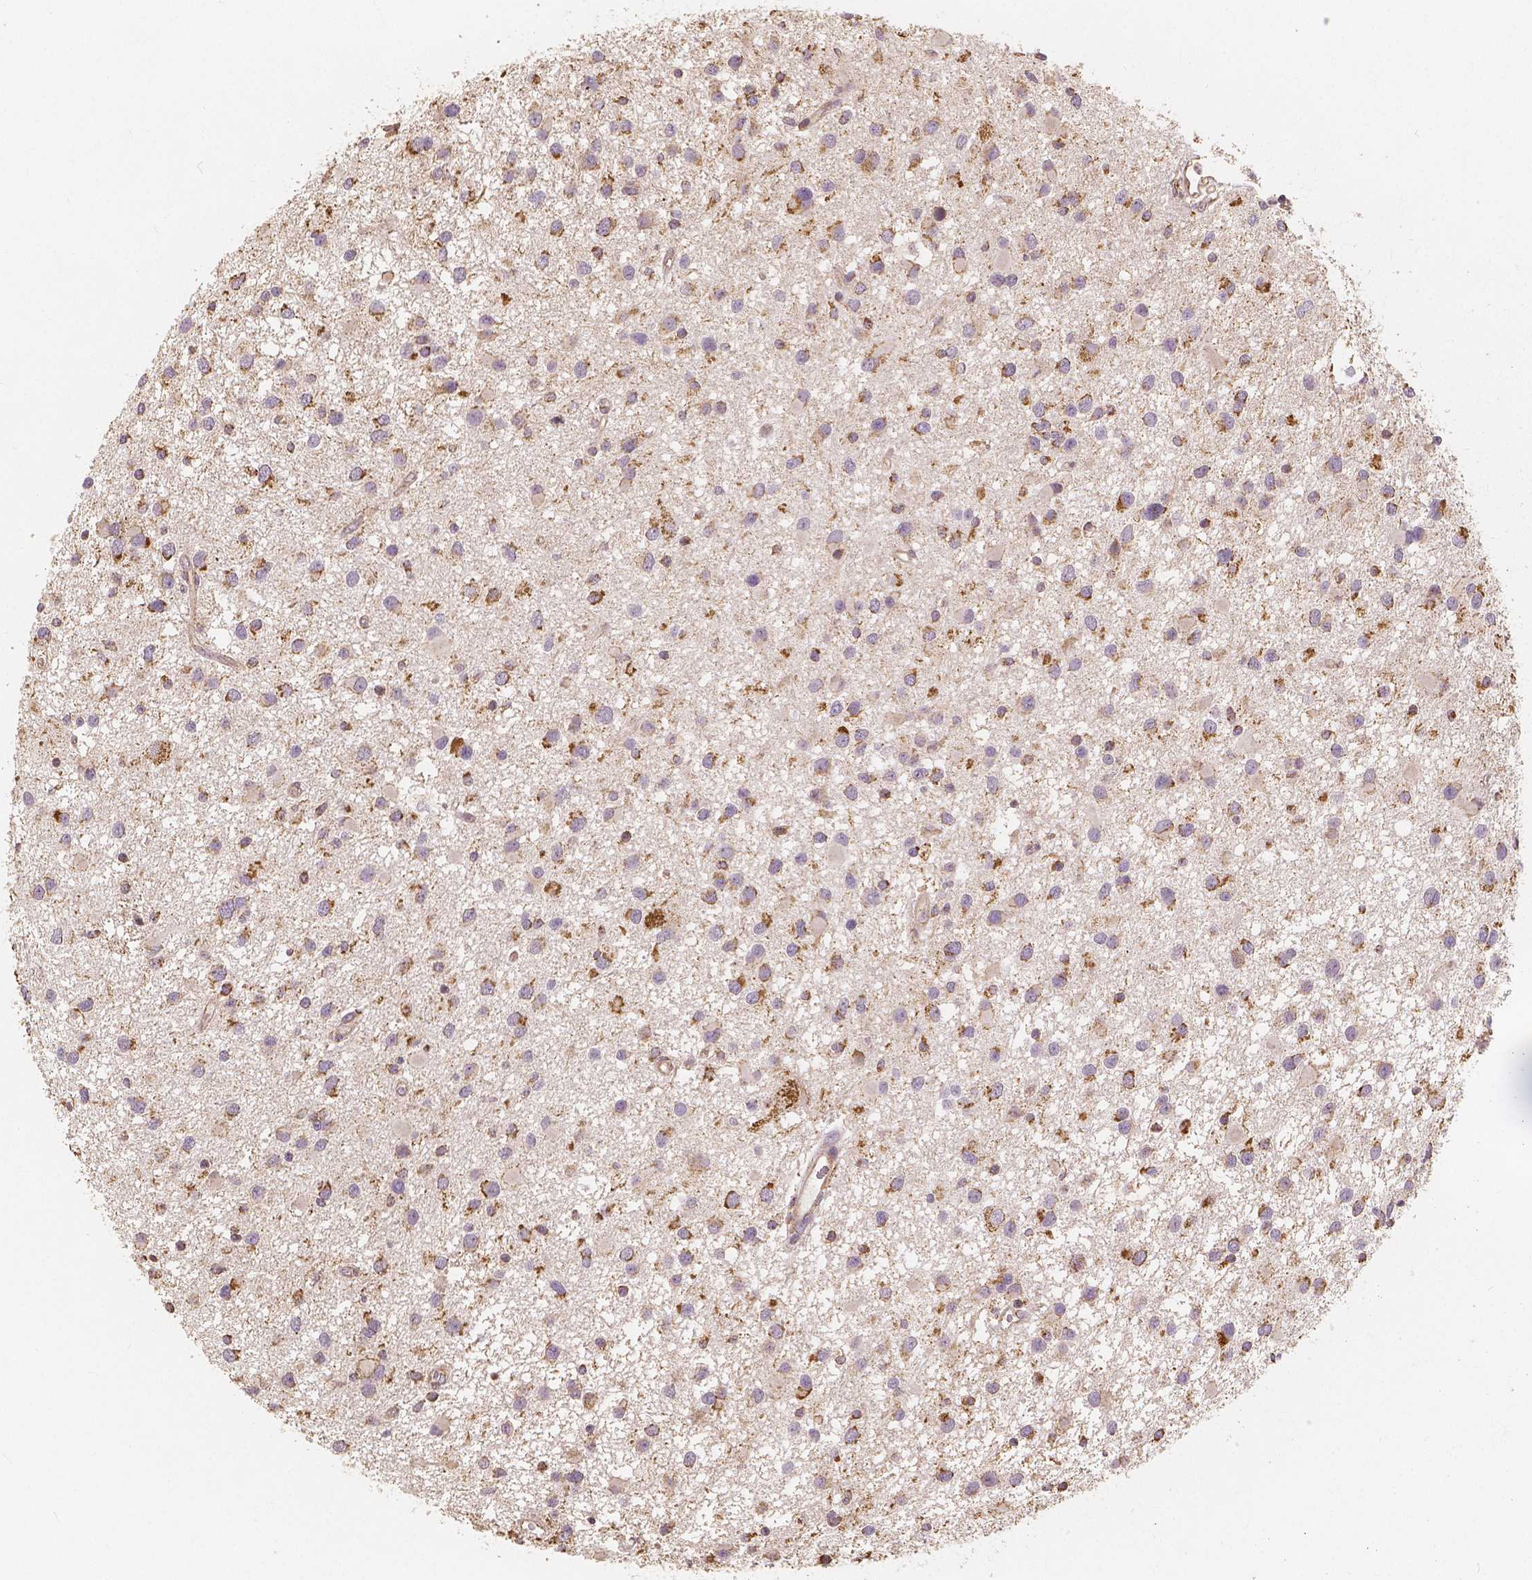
{"staining": {"intensity": "moderate", "quantity": "25%-75%", "location": "cytoplasmic/membranous"}, "tissue": "glioma", "cell_type": "Tumor cells", "image_type": "cancer", "snomed": [{"axis": "morphology", "description": "Glioma, malignant, Low grade"}, {"axis": "topography", "description": "Brain"}], "caption": "Immunohistochemistry (IHC) of malignant glioma (low-grade) exhibits medium levels of moderate cytoplasmic/membranous positivity in approximately 25%-75% of tumor cells.", "gene": "PEX26", "patient": {"sex": "female", "age": 32}}